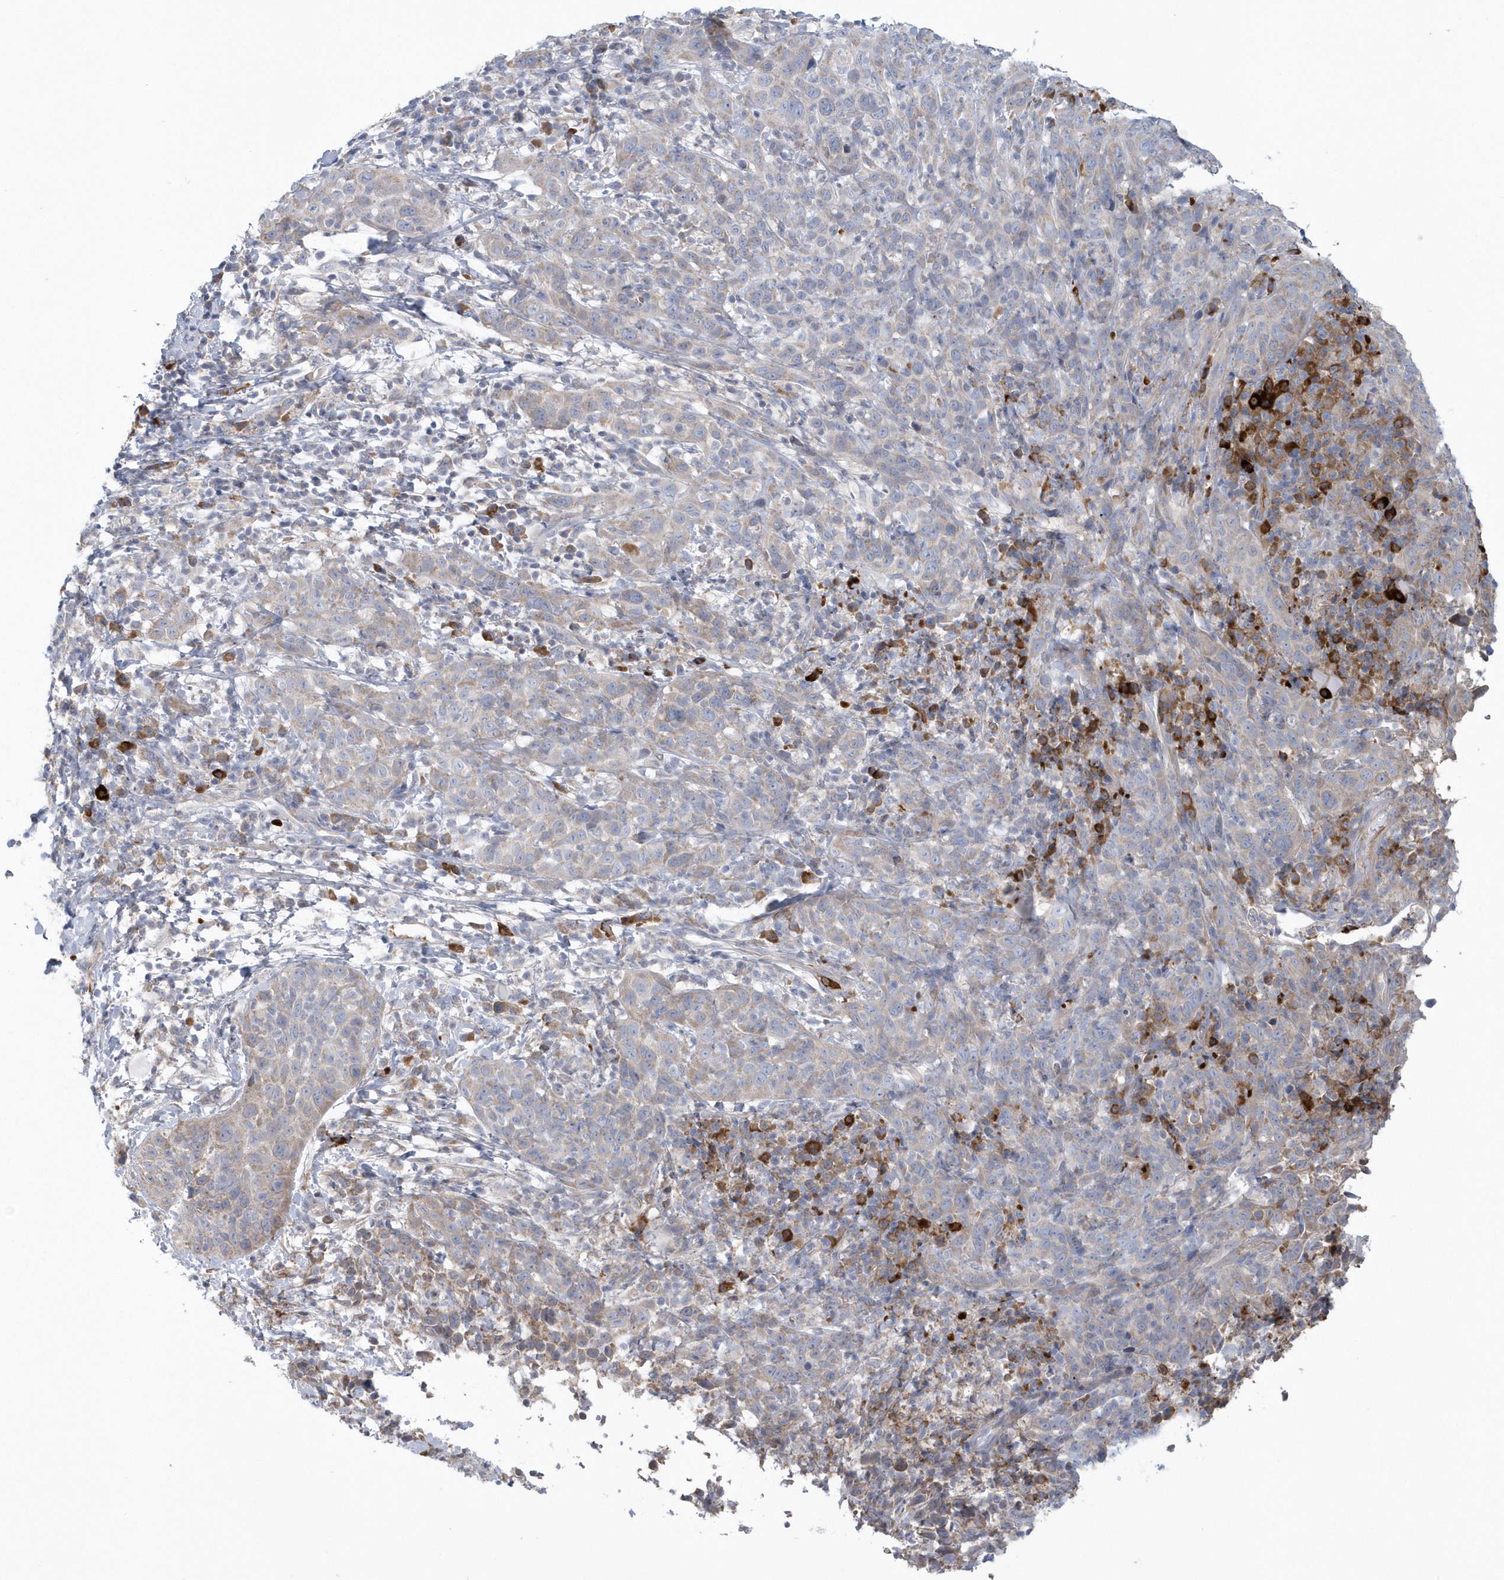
{"staining": {"intensity": "weak", "quantity": "<25%", "location": "cytoplasmic/membranous"}, "tissue": "cervical cancer", "cell_type": "Tumor cells", "image_type": "cancer", "snomed": [{"axis": "morphology", "description": "Squamous cell carcinoma, NOS"}, {"axis": "topography", "description": "Cervix"}], "caption": "The histopathology image exhibits no significant expression in tumor cells of cervical cancer (squamous cell carcinoma).", "gene": "SPATA18", "patient": {"sex": "female", "age": 46}}